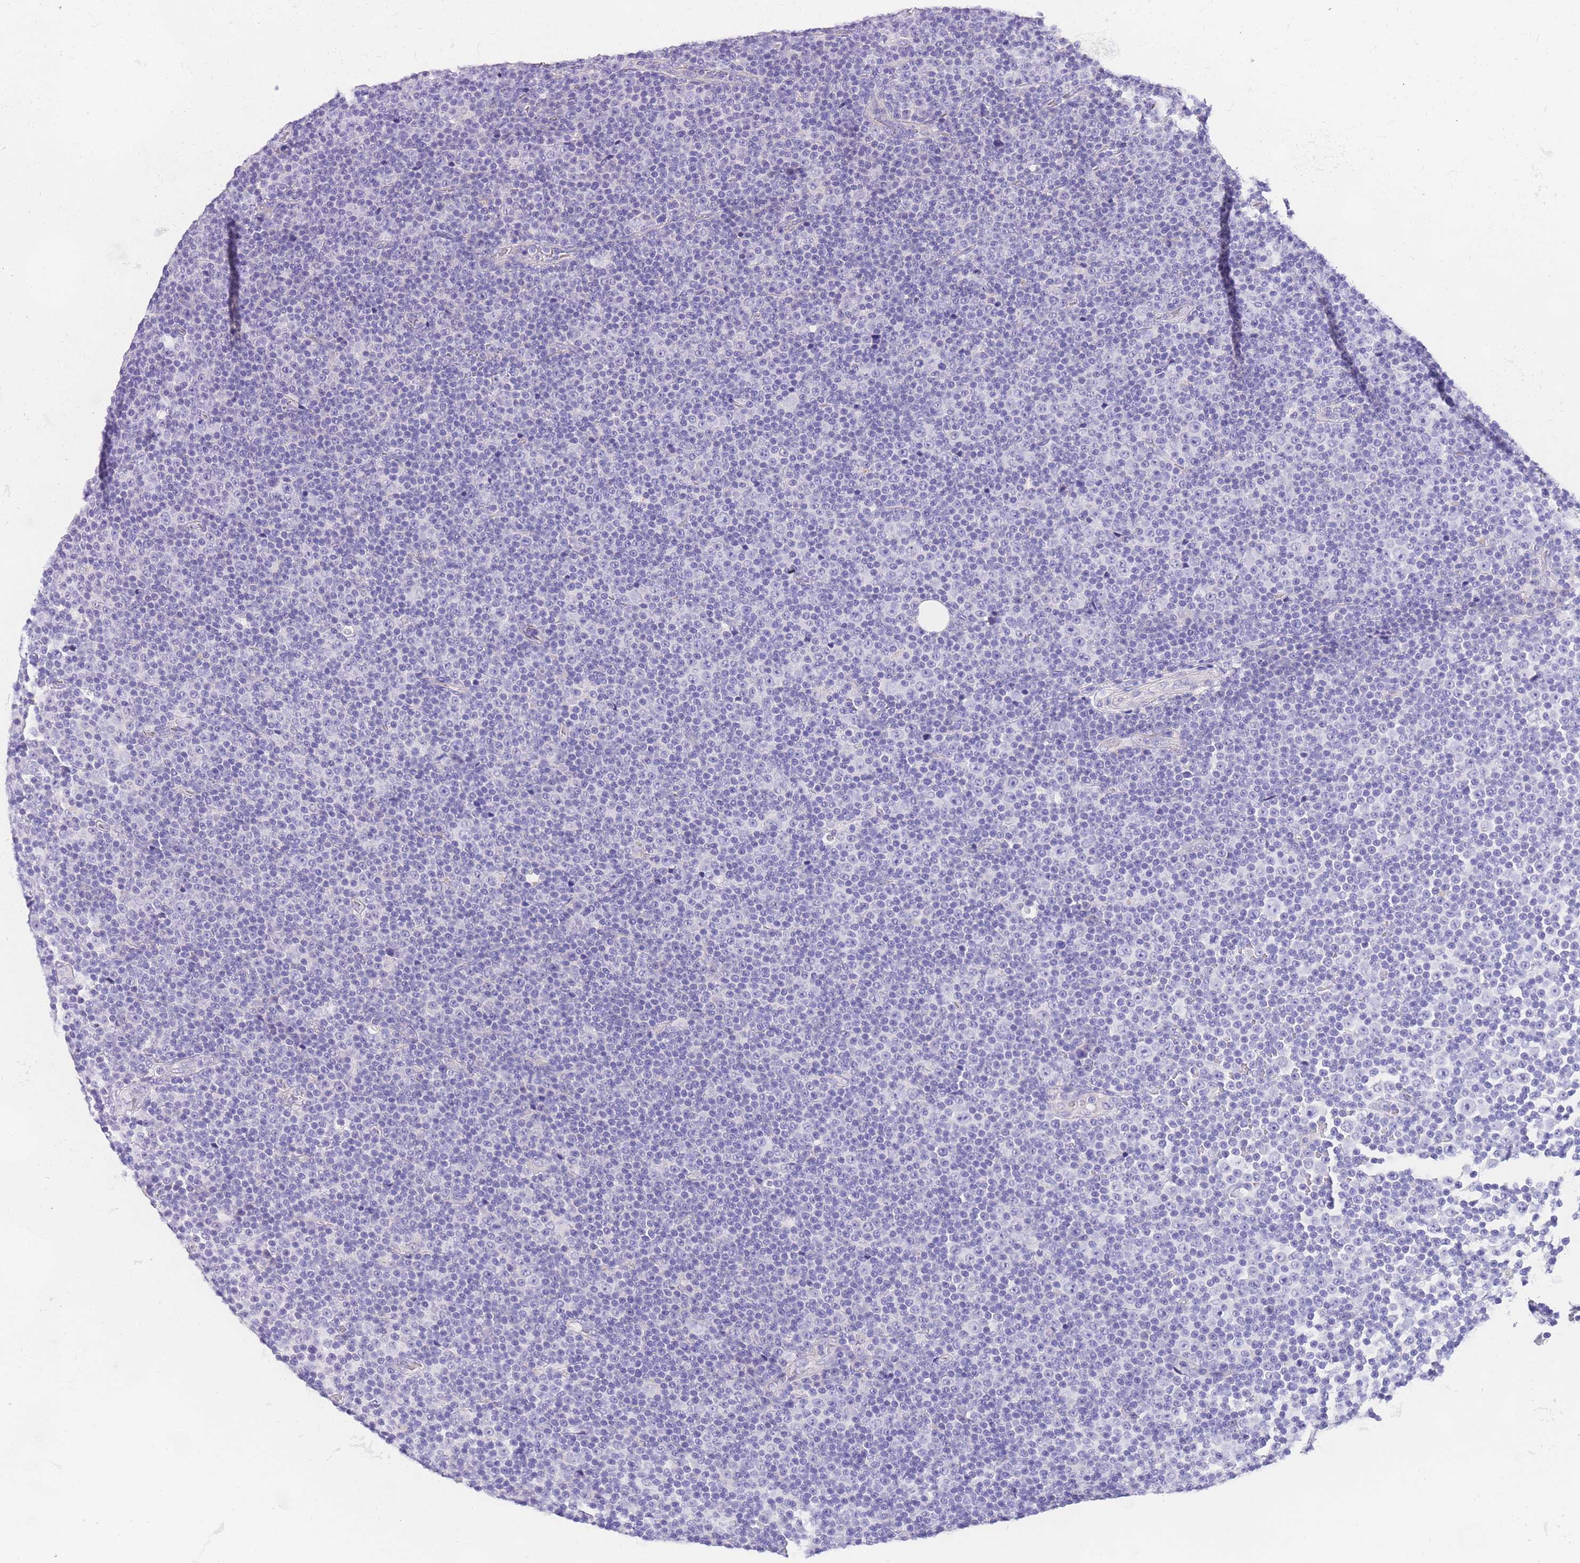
{"staining": {"intensity": "negative", "quantity": "none", "location": "none"}, "tissue": "lymphoma", "cell_type": "Tumor cells", "image_type": "cancer", "snomed": [{"axis": "morphology", "description": "Malignant lymphoma, non-Hodgkin's type, Low grade"}, {"axis": "topography", "description": "Lymph node"}], "caption": "Immunohistochemistry (IHC) of human lymphoma displays no expression in tumor cells.", "gene": "EPN2", "patient": {"sex": "female", "age": 67}}